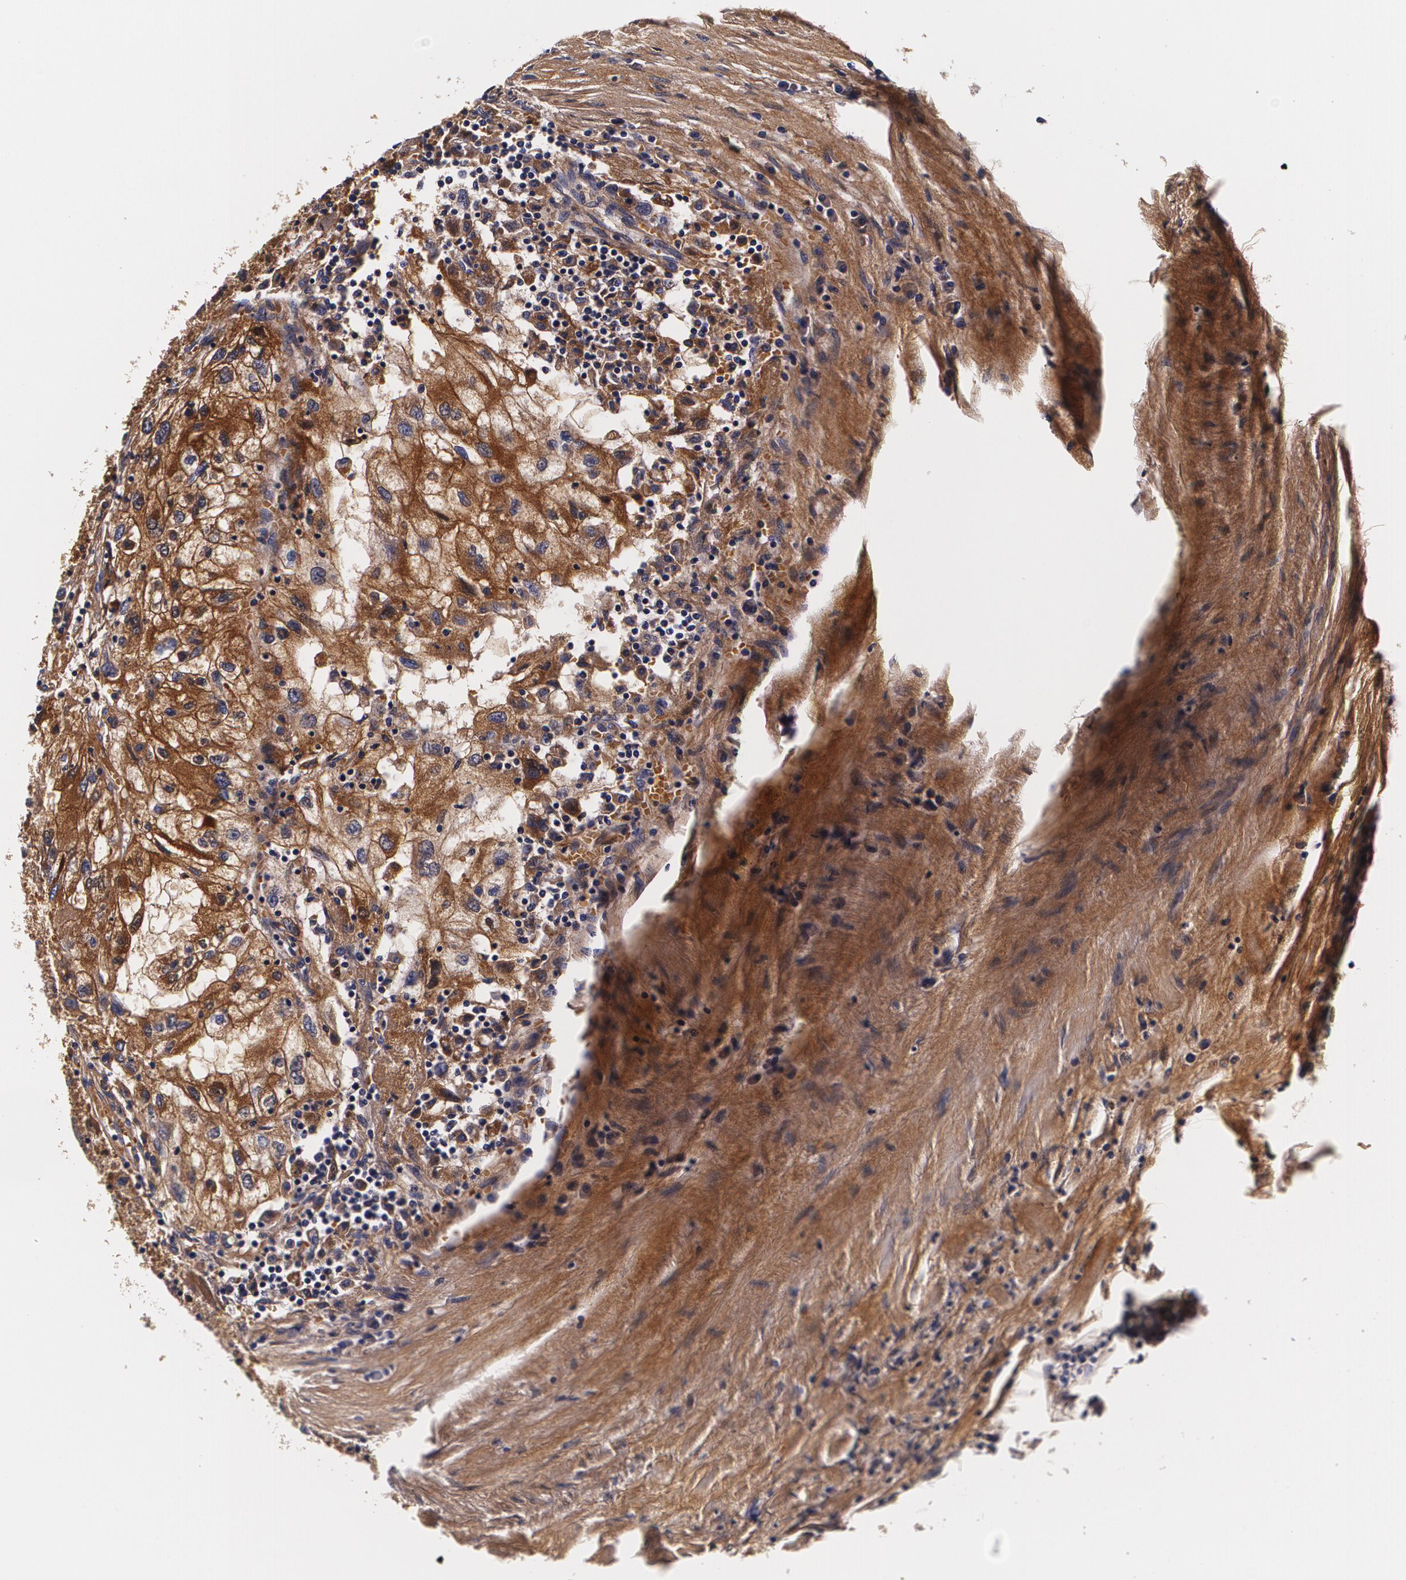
{"staining": {"intensity": "moderate", "quantity": ">75%", "location": "cytoplasmic/membranous"}, "tissue": "renal cancer", "cell_type": "Tumor cells", "image_type": "cancer", "snomed": [{"axis": "morphology", "description": "Normal tissue, NOS"}, {"axis": "morphology", "description": "Adenocarcinoma, NOS"}, {"axis": "topography", "description": "Kidney"}], "caption": "Immunohistochemistry (IHC) of renal adenocarcinoma demonstrates medium levels of moderate cytoplasmic/membranous staining in approximately >75% of tumor cells. (Brightfield microscopy of DAB IHC at high magnification).", "gene": "TTR", "patient": {"sex": "male", "age": 71}}